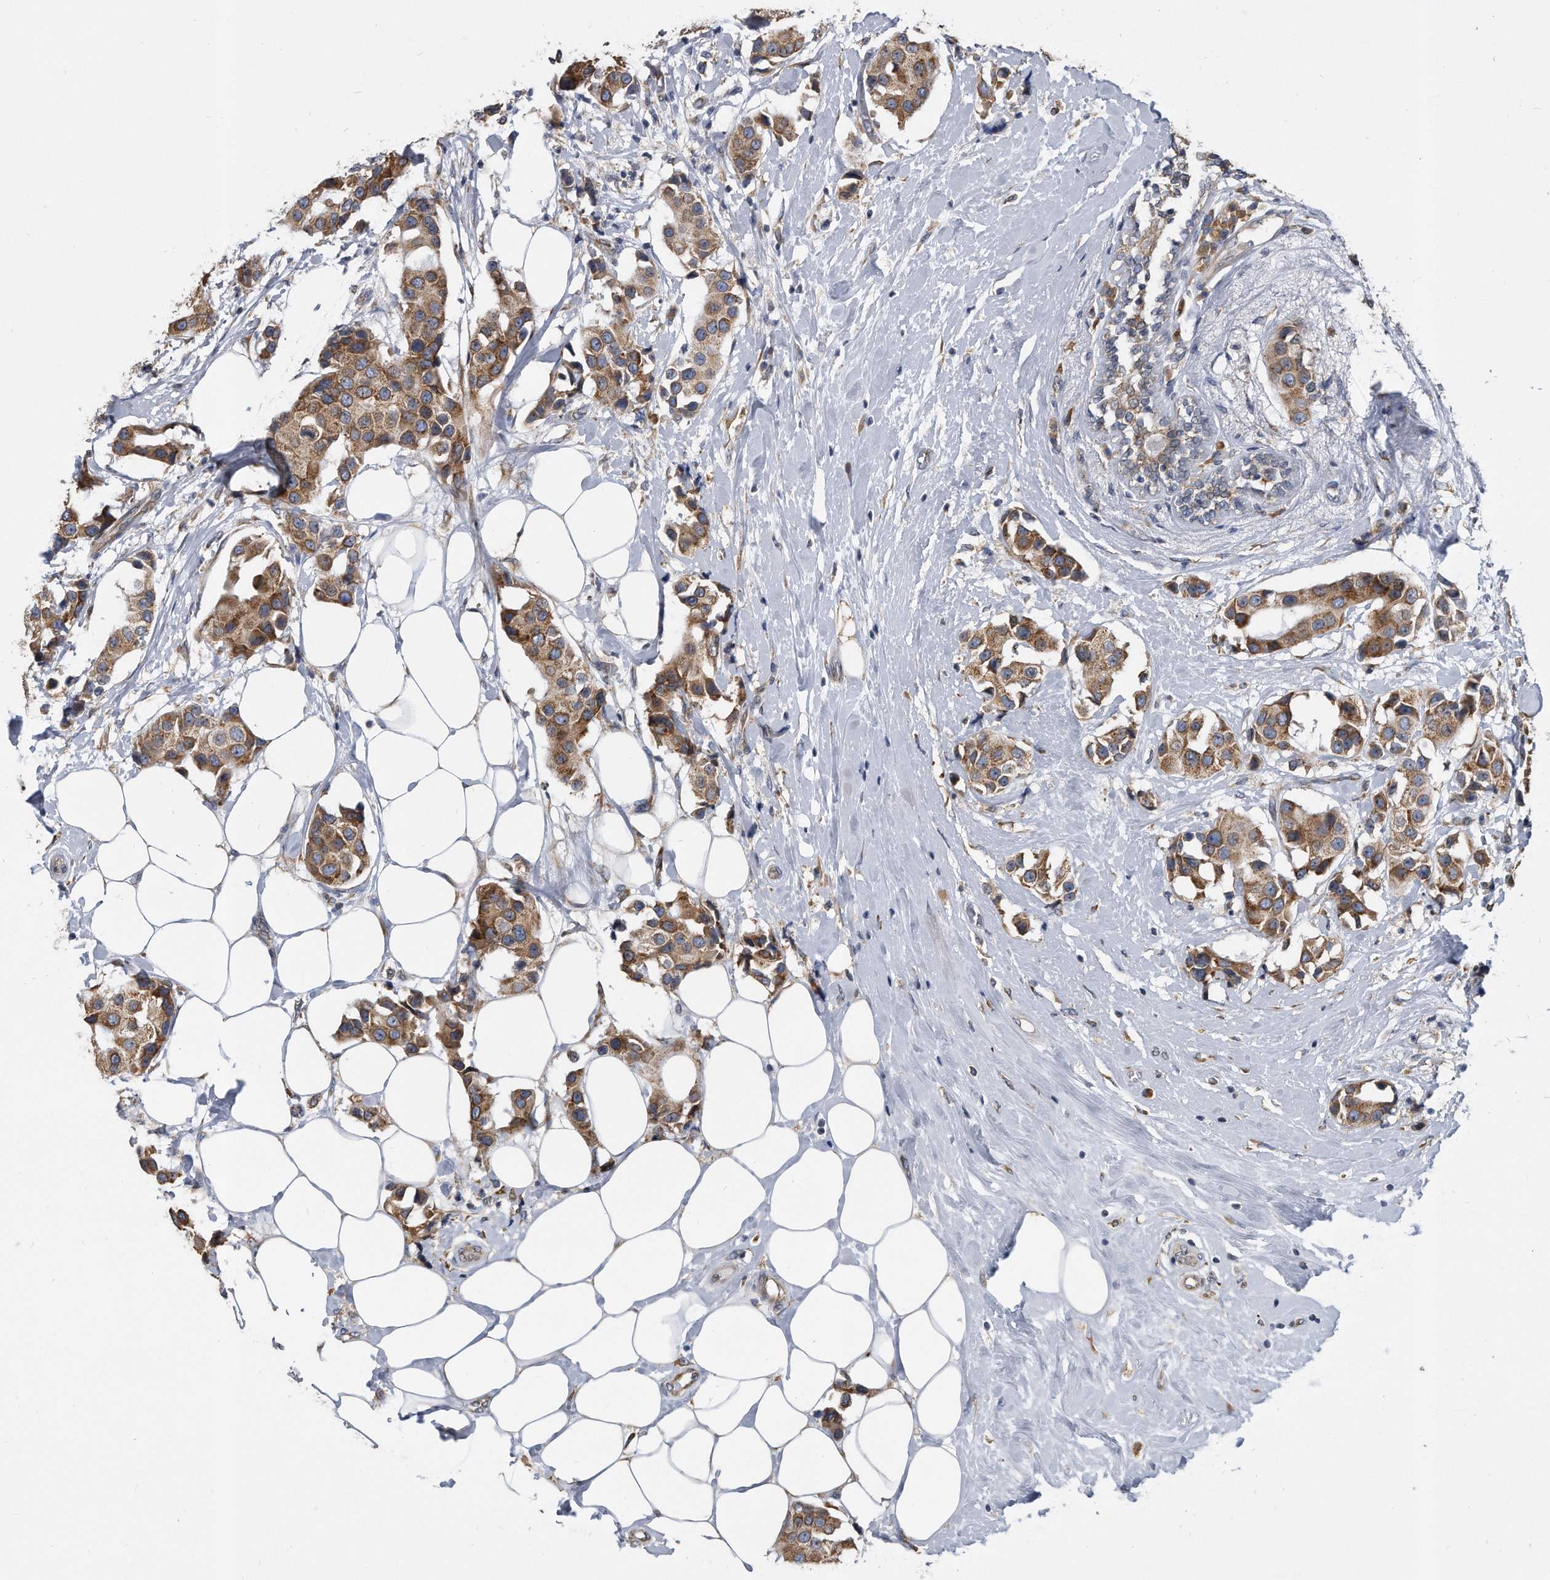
{"staining": {"intensity": "moderate", "quantity": ">75%", "location": "cytoplasmic/membranous"}, "tissue": "breast cancer", "cell_type": "Tumor cells", "image_type": "cancer", "snomed": [{"axis": "morphology", "description": "Normal tissue, NOS"}, {"axis": "morphology", "description": "Duct carcinoma"}, {"axis": "topography", "description": "Breast"}], "caption": "This is a micrograph of immunohistochemistry staining of infiltrating ductal carcinoma (breast), which shows moderate expression in the cytoplasmic/membranous of tumor cells.", "gene": "CCDC47", "patient": {"sex": "female", "age": 39}}